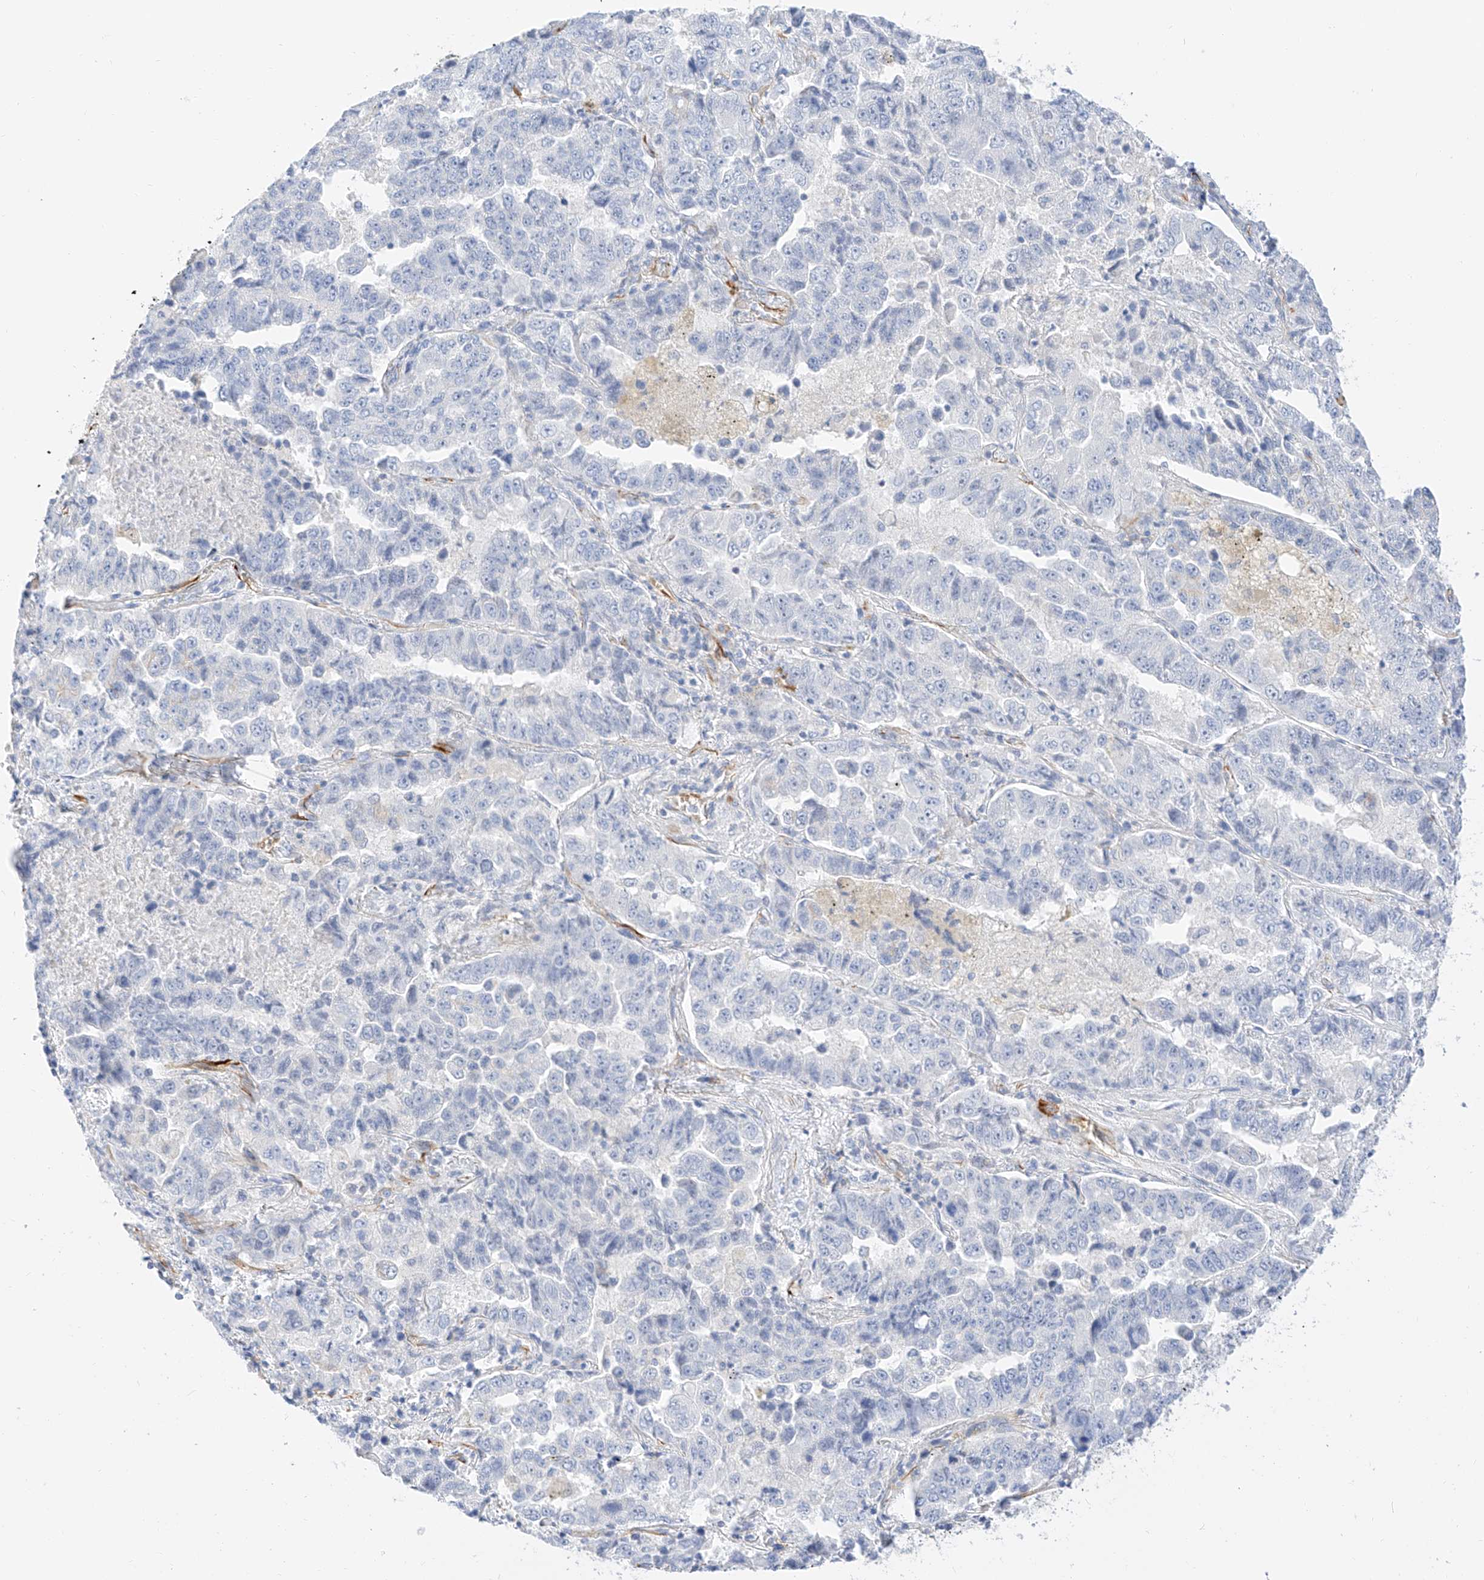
{"staining": {"intensity": "negative", "quantity": "none", "location": "none"}, "tissue": "lung cancer", "cell_type": "Tumor cells", "image_type": "cancer", "snomed": [{"axis": "morphology", "description": "Adenocarcinoma, NOS"}, {"axis": "topography", "description": "Lung"}], "caption": "A photomicrograph of lung cancer stained for a protein displays no brown staining in tumor cells.", "gene": "CDCP2", "patient": {"sex": "female", "age": 51}}